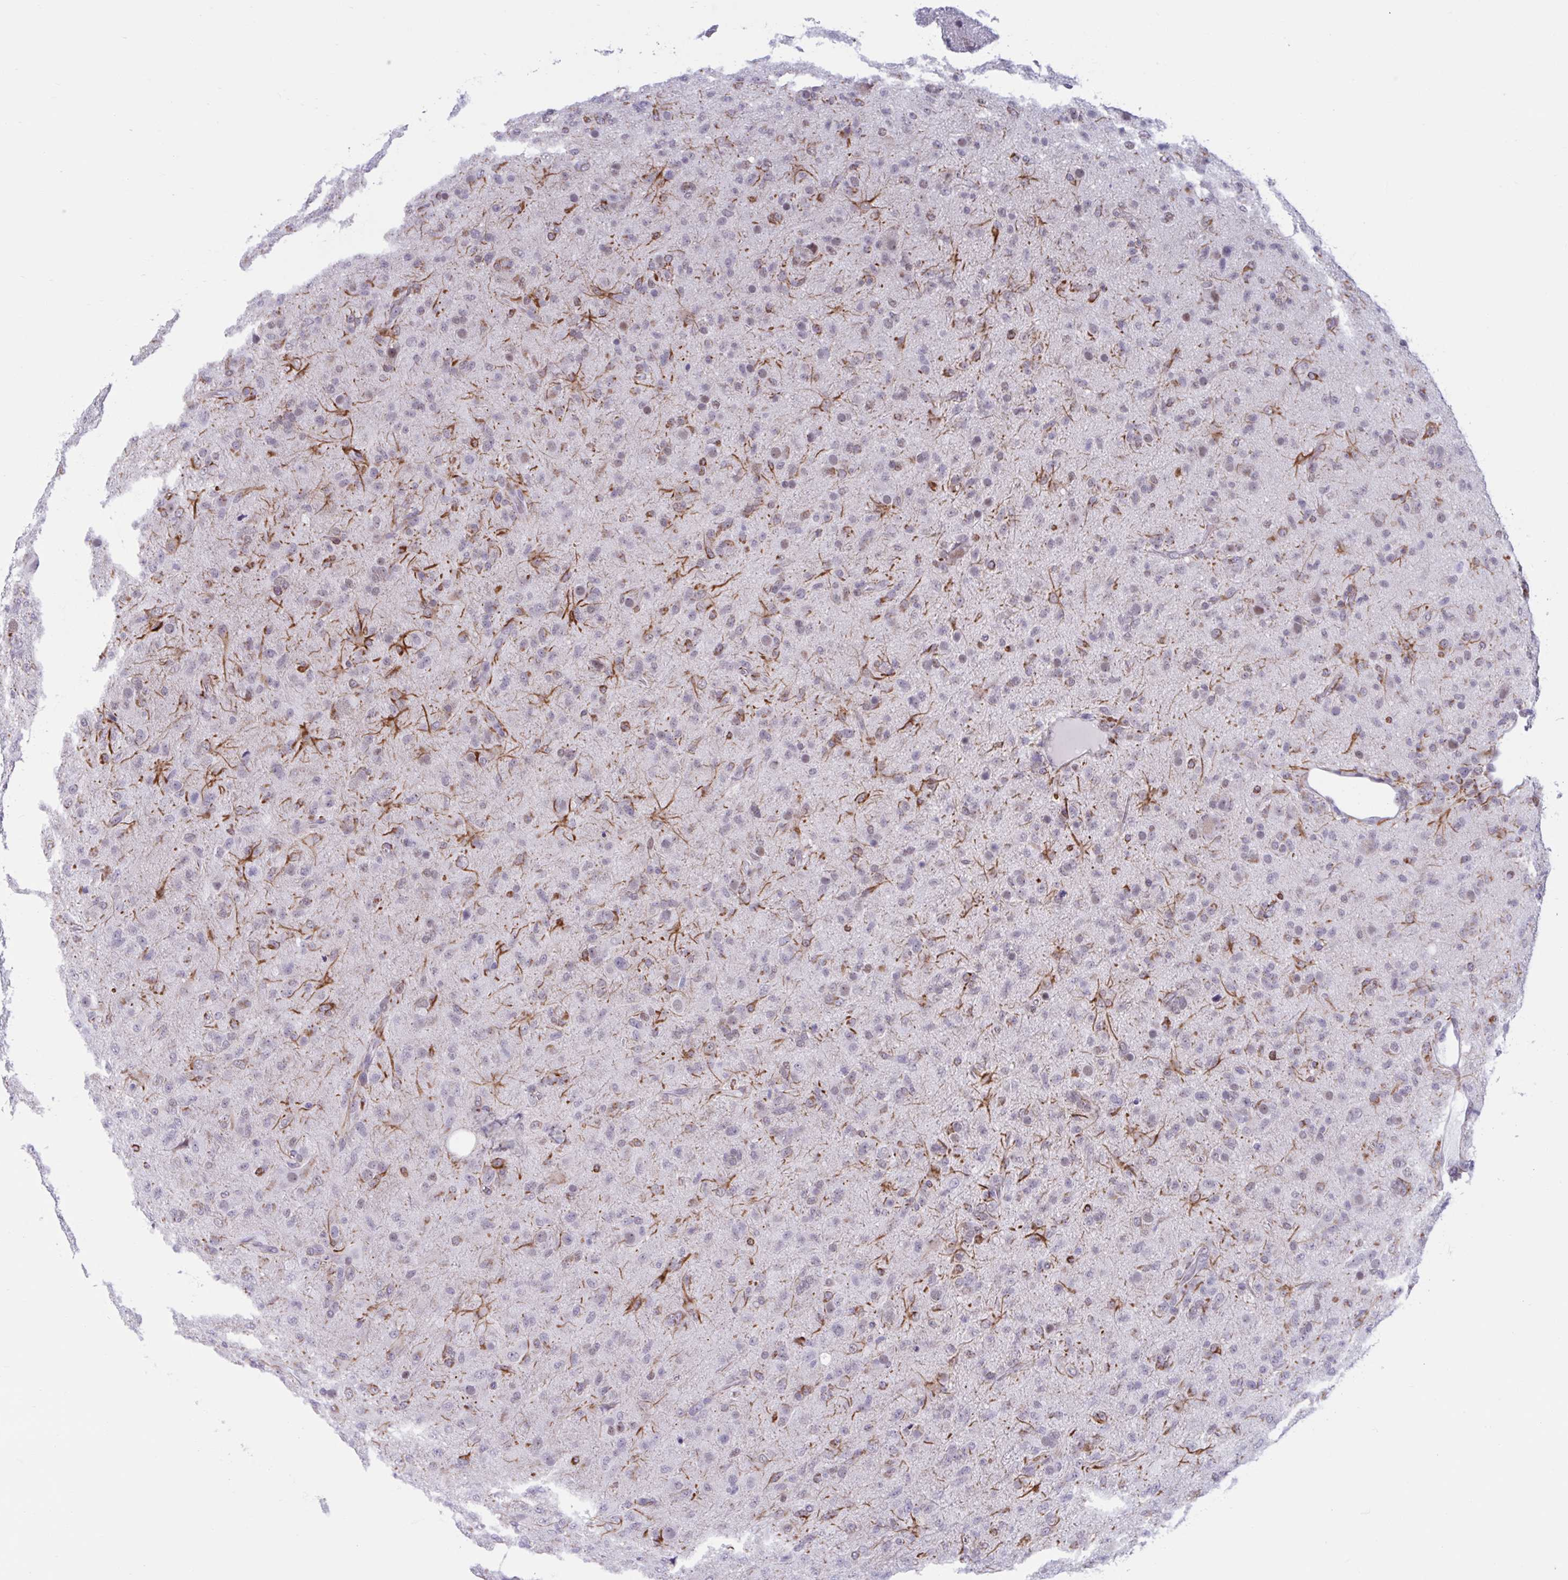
{"staining": {"intensity": "moderate", "quantity": "25%-75%", "location": "cytoplasmic/membranous,nuclear"}, "tissue": "glioma", "cell_type": "Tumor cells", "image_type": "cancer", "snomed": [{"axis": "morphology", "description": "Glioma, malignant, Low grade"}, {"axis": "topography", "description": "Brain"}], "caption": "Immunohistochemistry (IHC) image of glioma stained for a protein (brown), which exhibits medium levels of moderate cytoplasmic/membranous and nuclear staining in about 25%-75% of tumor cells.", "gene": "MSMB", "patient": {"sex": "male", "age": 65}}